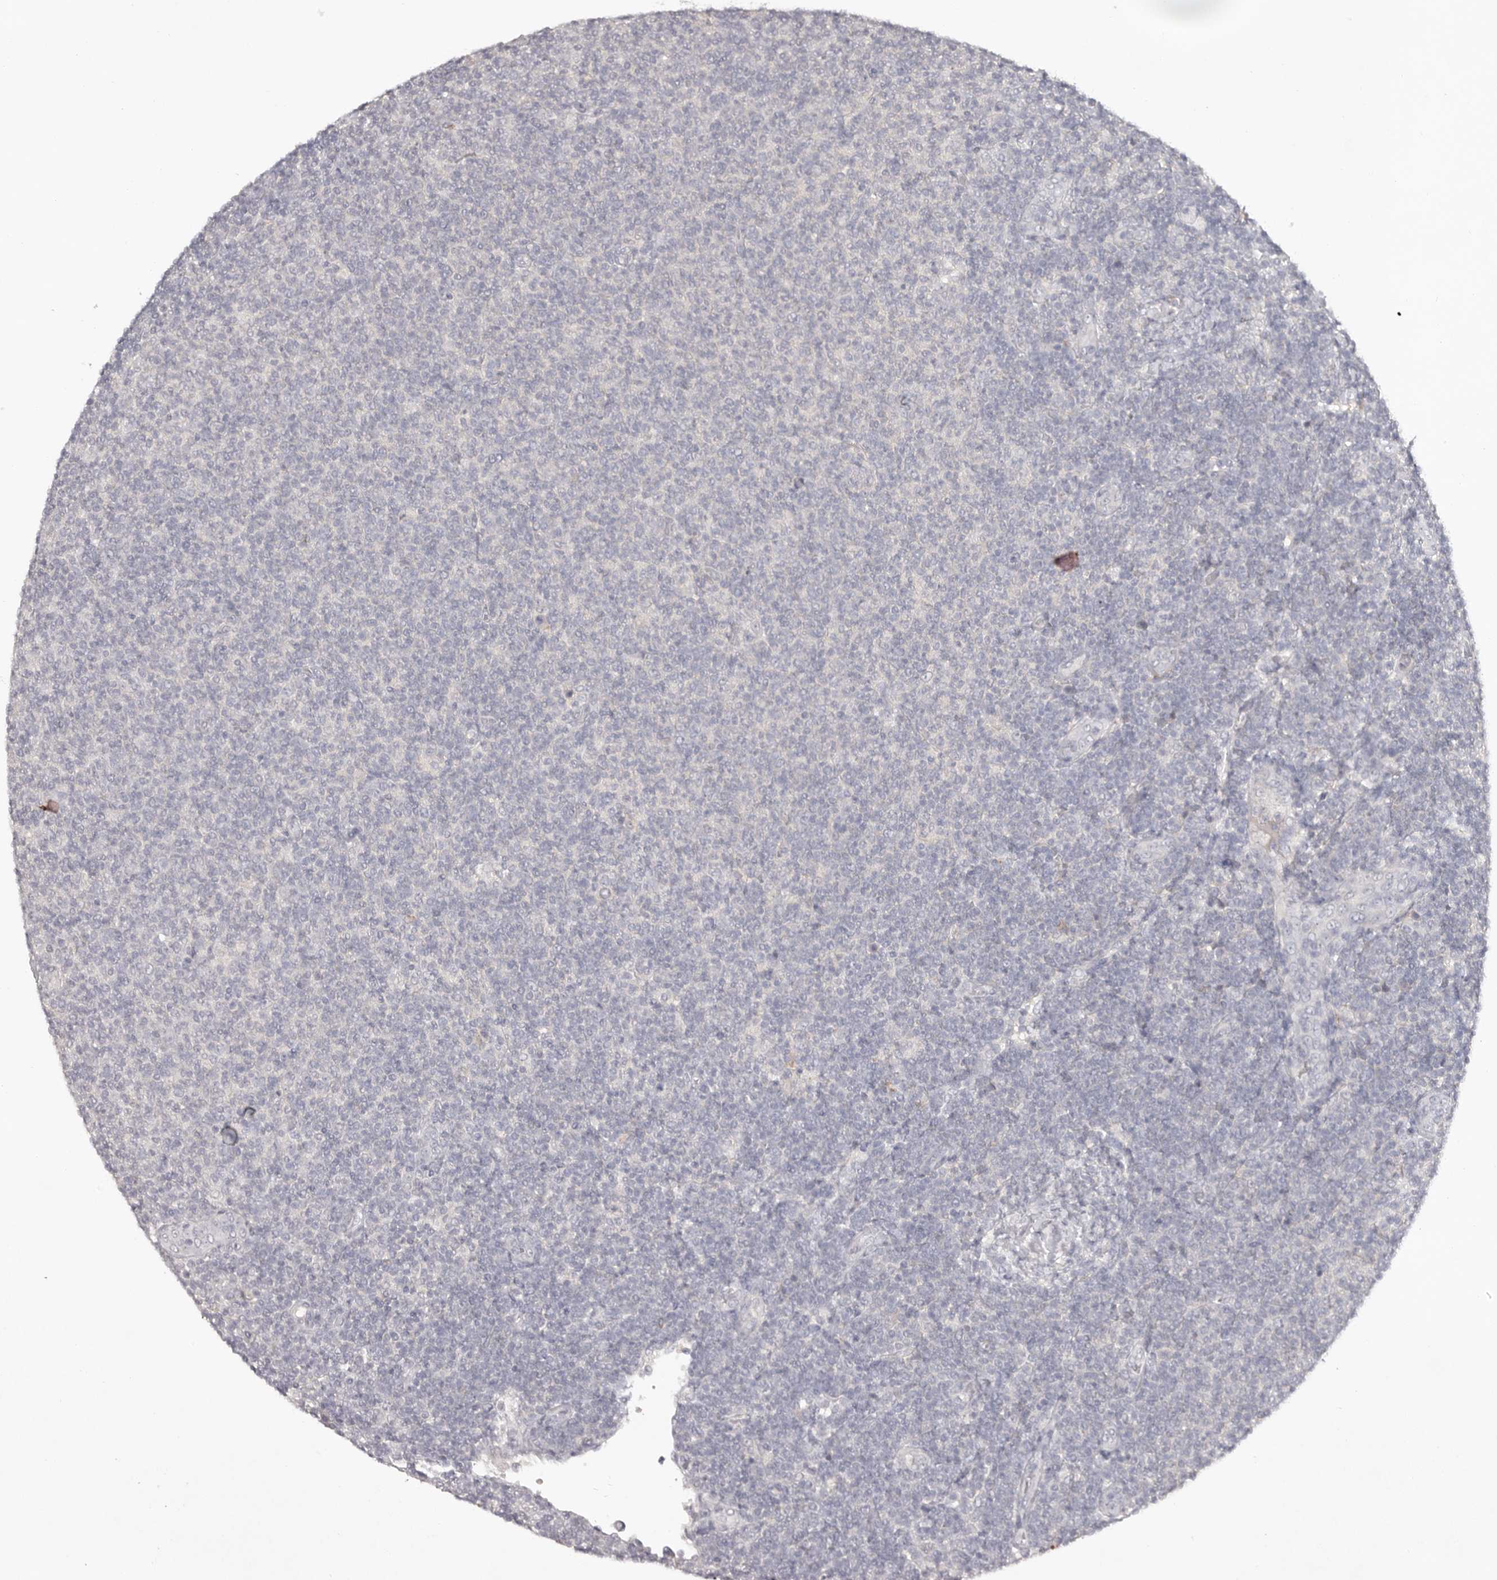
{"staining": {"intensity": "negative", "quantity": "none", "location": "none"}, "tissue": "lymphoma", "cell_type": "Tumor cells", "image_type": "cancer", "snomed": [{"axis": "morphology", "description": "Malignant lymphoma, non-Hodgkin's type, Low grade"}, {"axis": "topography", "description": "Lymph node"}], "caption": "The immunohistochemistry (IHC) photomicrograph has no significant expression in tumor cells of malignant lymphoma, non-Hodgkin's type (low-grade) tissue. Nuclei are stained in blue.", "gene": "SCUBE2", "patient": {"sex": "male", "age": 66}}